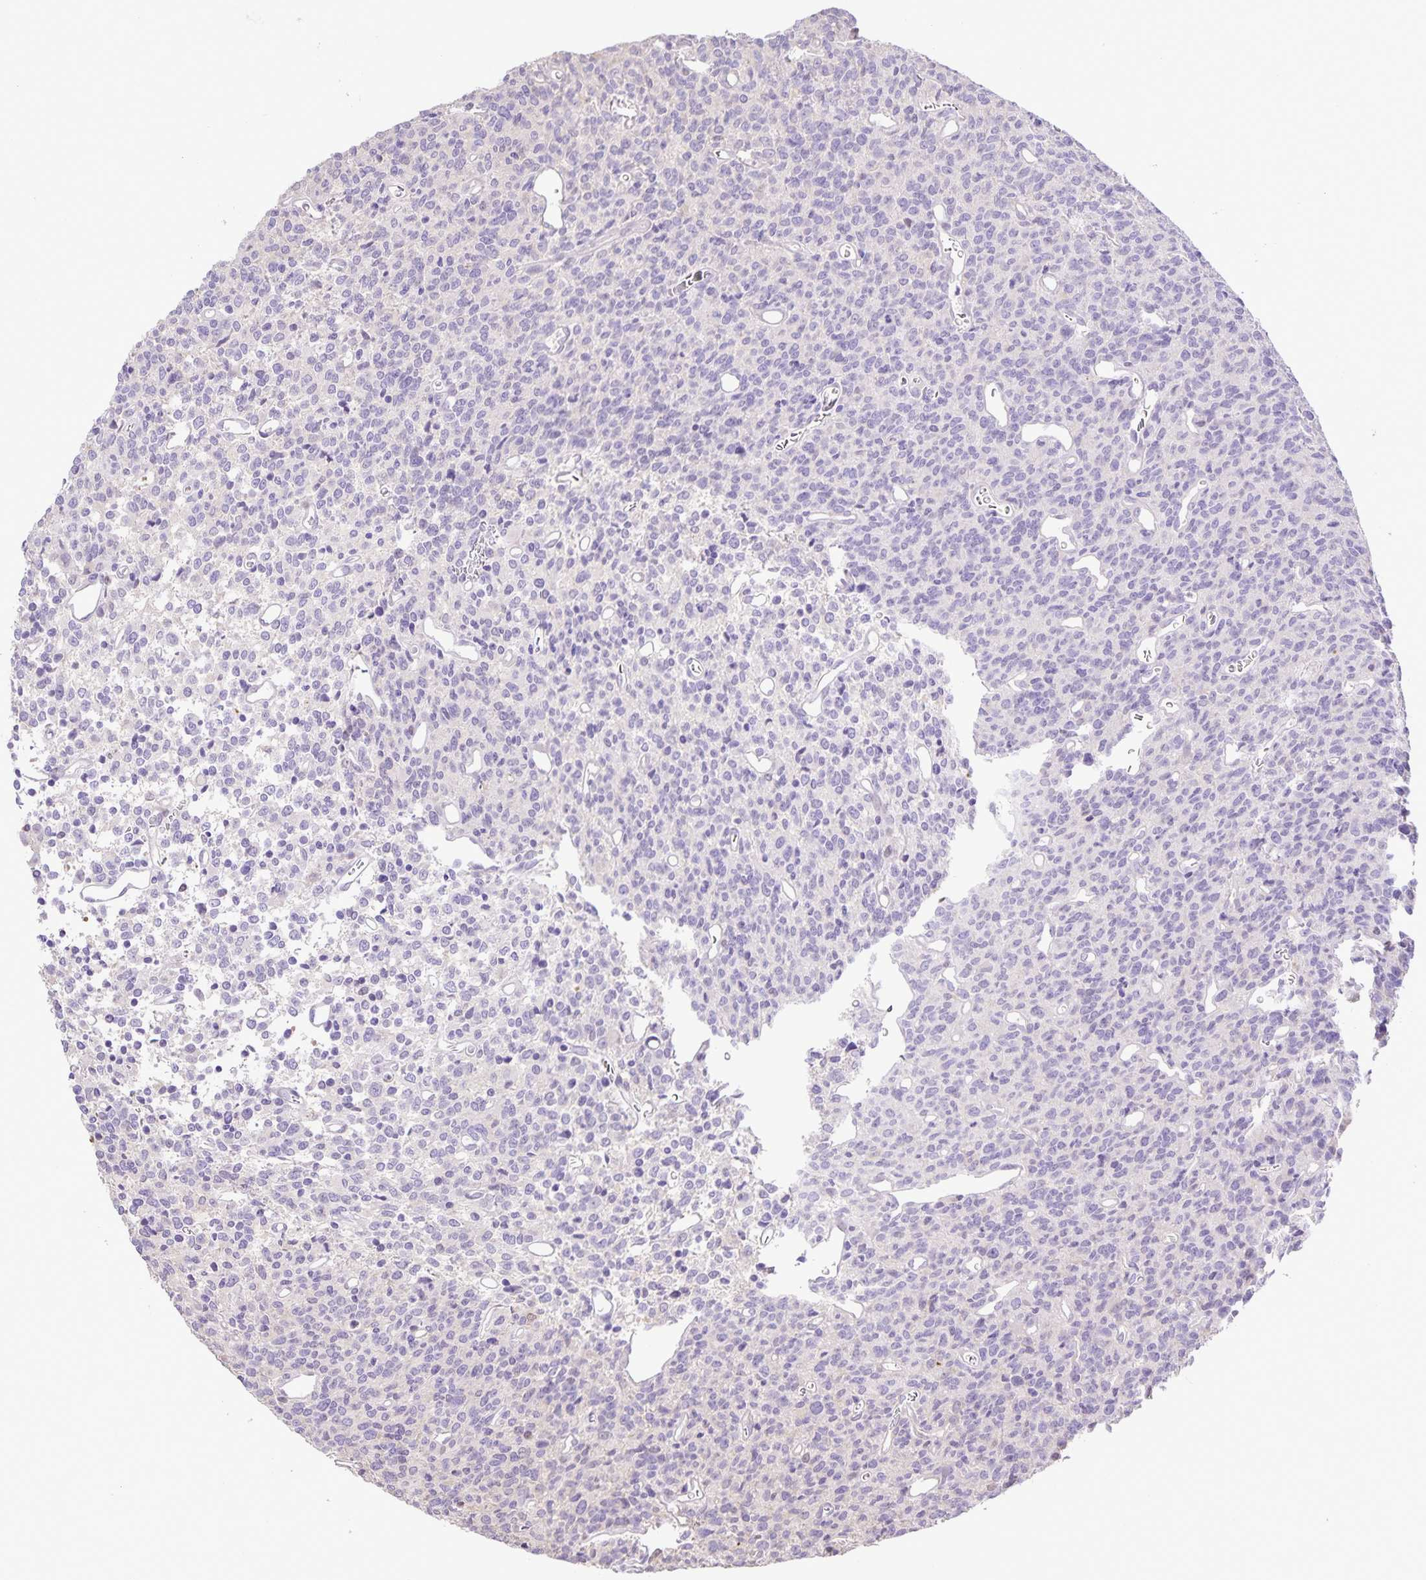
{"staining": {"intensity": "negative", "quantity": "none", "location": "none"}, "tissue": "glioma", "cell_type": "Tumor cells", "image_type": "cancer", "snomed": [{"axis": "morphology", "description": "Glioma, malignant, High grade"}, {"axis": "topography", "description": "Brain"}], "caption": "This is a image of immunohistochemistry staining of malignant high-grade glioma, which shows no staining in tumor cells. (DAB (3,3'-diaminobenzidine) immunohistochemistry (IHC) with hematoxylin counter stain).", "gene": "ONECUT2", "patient": {"sex": "male", "age": 76}}